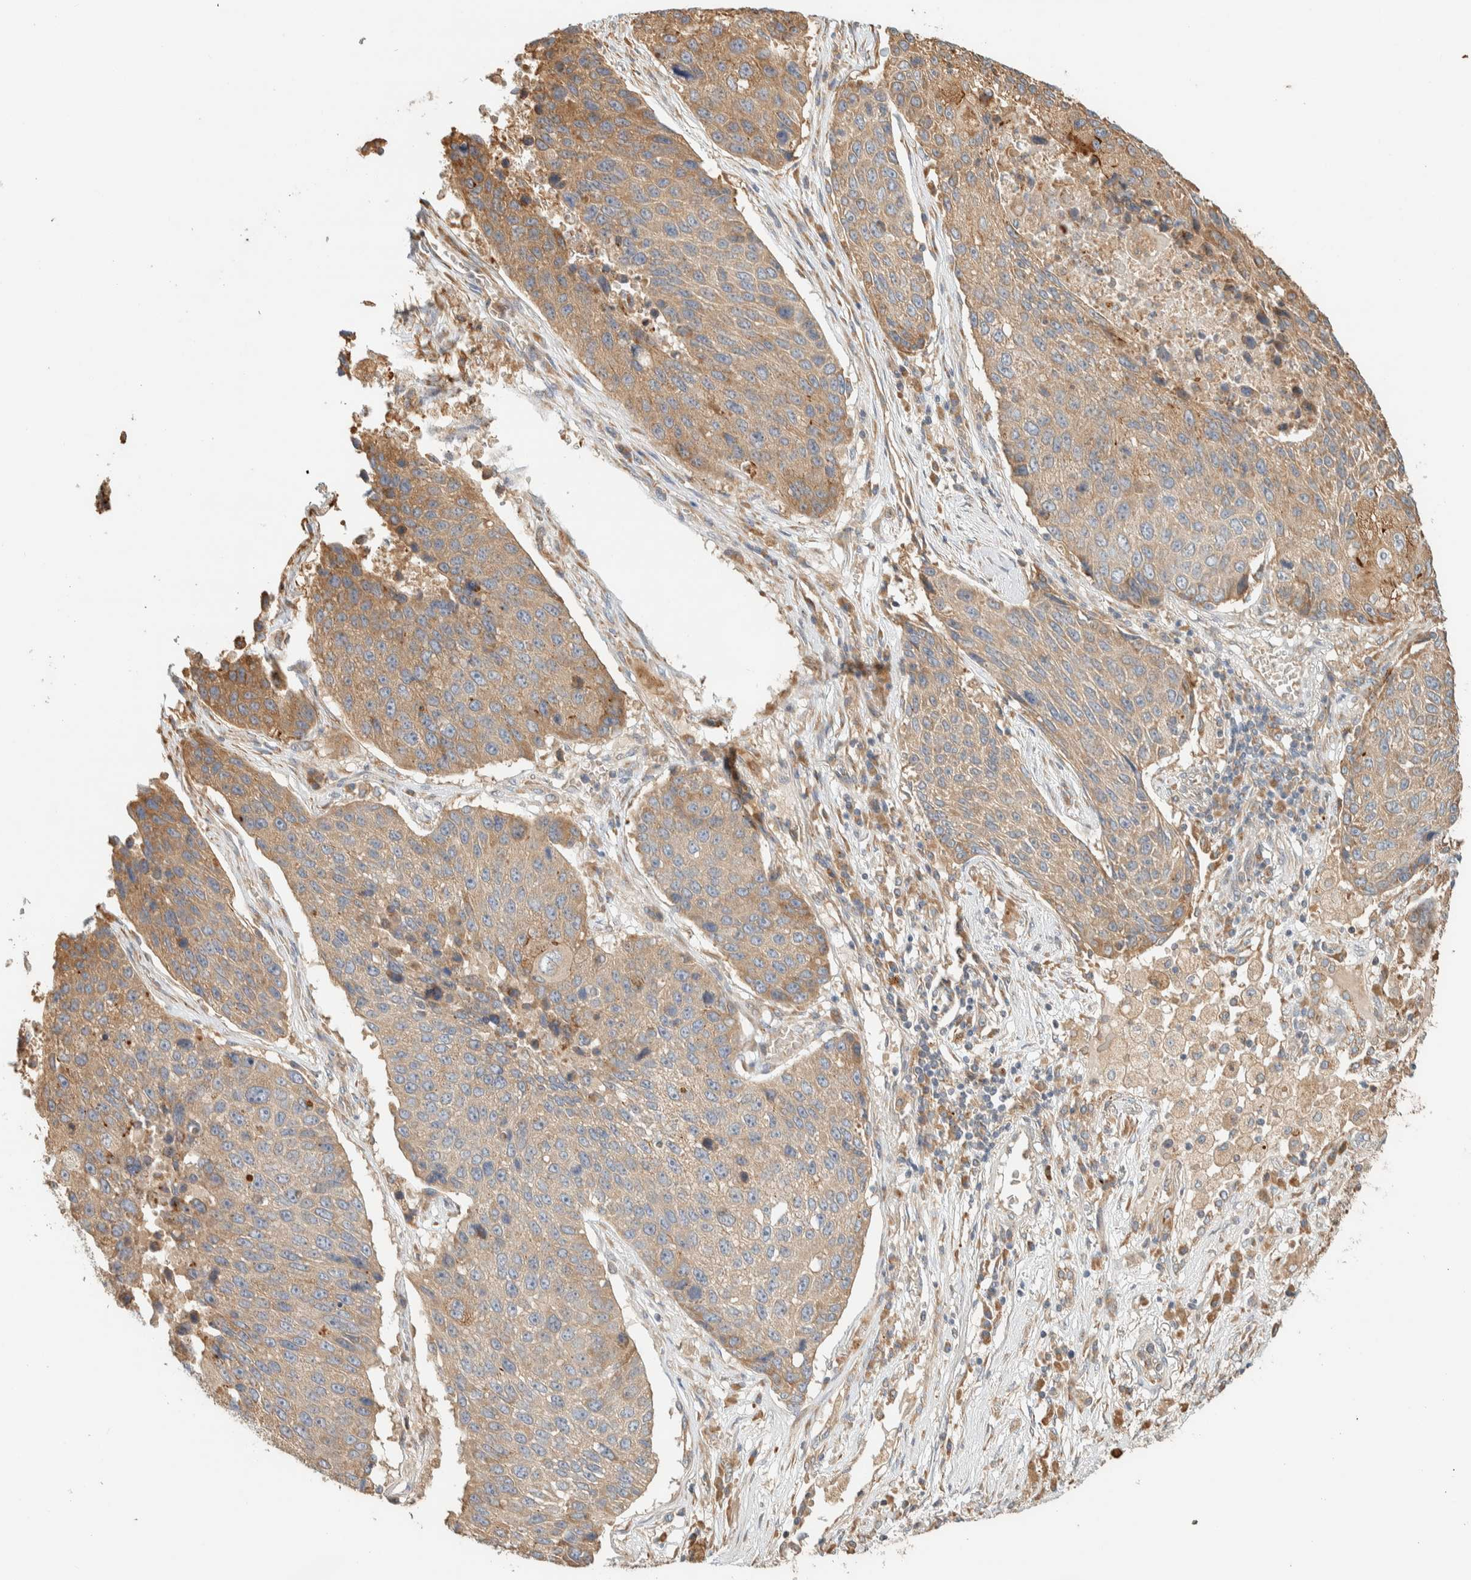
{"staining": {"intensity": "moderate", "quantity": ">75%", "location": "cytoplasmic/membranous"}, "tissue": "lung cancer", "cell_type": "Tumor cells", "image_type": "cancer", "snomed": [{"axis": "morphology", "description": "Squamous cell carcinoma, NOS"}, {"axis": "topography", "description": "Lung"}], "caption": "There is medium levels of moderate cytoplasmic/membranous expression in tumor cells of lung cancer, as demonstrated by immunohistochemical staining (brown color).", "gene": "RAB11FIP1", "patient": {"sex": "male", "age": 61}}